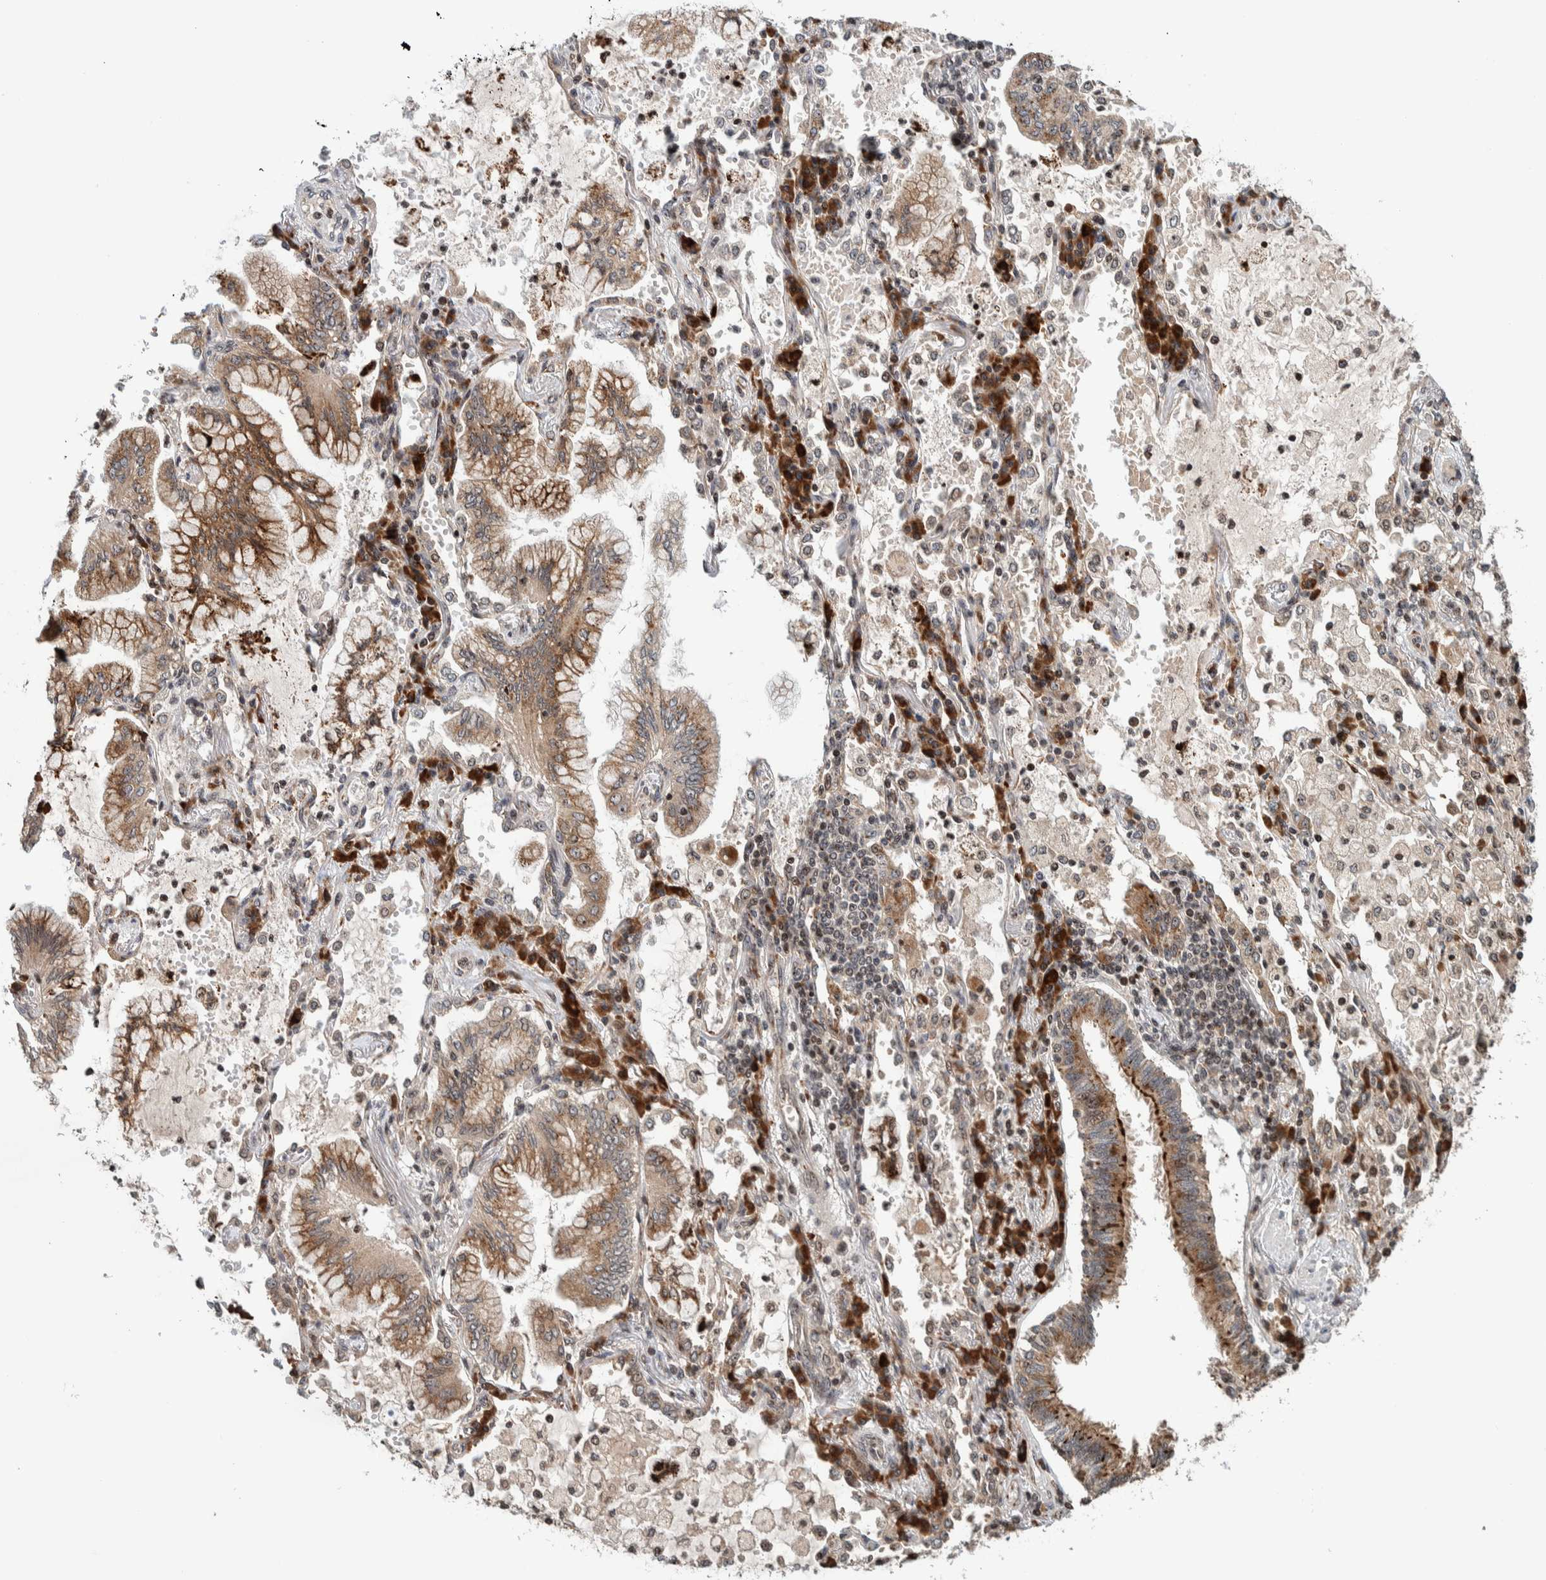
{"staining": {"intensity": "moderate", "quantity": ">75%", "location": "cytoplasmic/membranous"}, "tissue": "lung cancer", "cell_type": "Tumor cells", "image_type": "cancer", "snomed": [{"axis": "morphology", "description": "Adenocarcinoma, NOS"}, {"axis": "topography", "description": "Lung"}], "caption": "Immunohistochemistry micrograph of neoplastic tissue: lung adenocarcinoma stained using immunohistochemistry displays medium levels of moderate protein expression localized specifically in the cytoplasmic/membranous of tumor cells, appearing as a cytoplasmic/membranous brown color.", "gene": "CCDC182", "patient": {"sex": "female", "age": 70}}